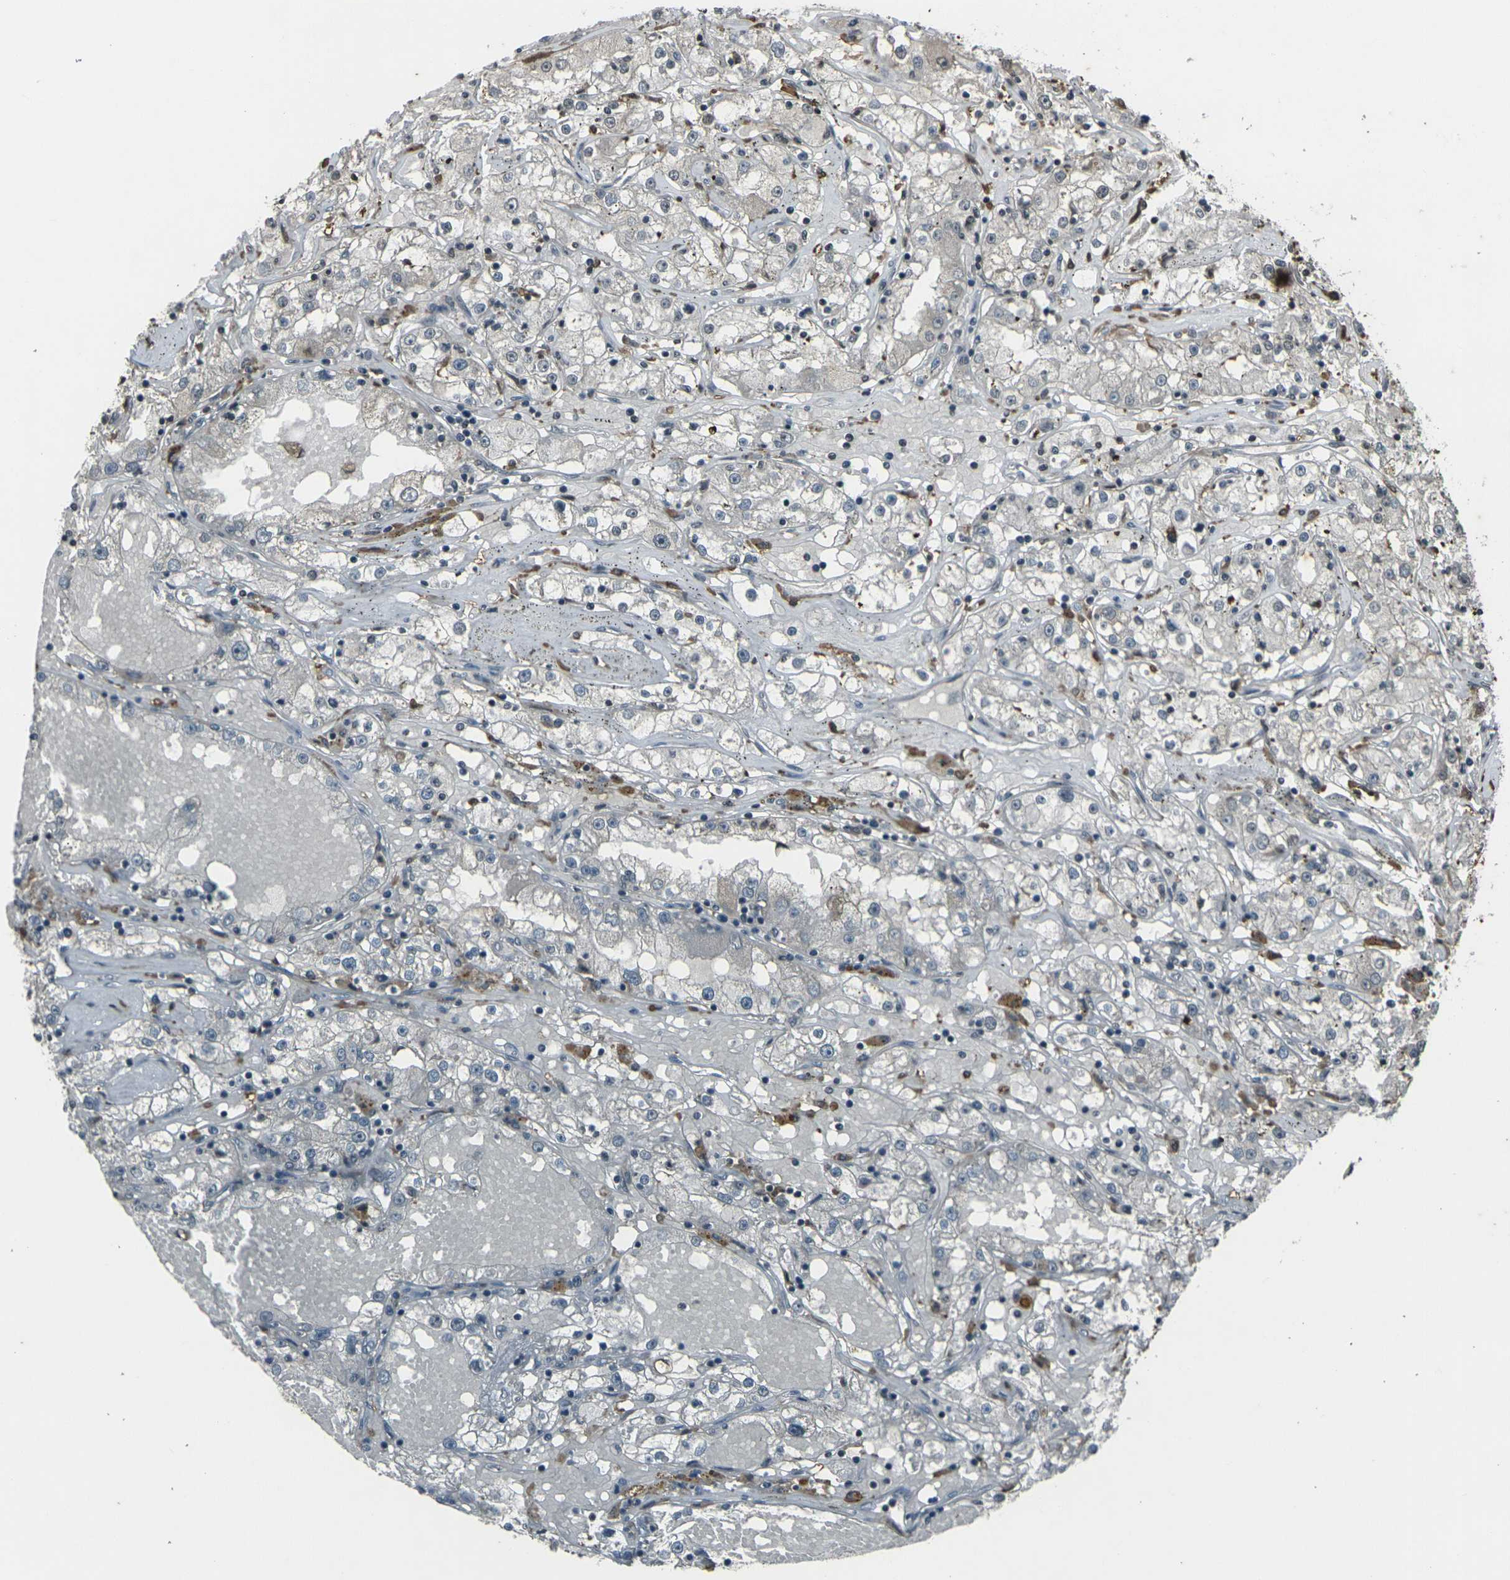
{"staining": {"intensity": "negative", "quantity": "none", "location": "none"}, "tissue": "renal cancer", "cell_type": "Tumor cells", "image_type": "cancer", "snomed": [{"axis": "morphology", "description": "Adenocarcinoma, NOS"}, {"axis": "topography", "description": "Kidney"}], "caption": "Immunohistochemistry (IHC) micrograph of neoplastic tissue: human renal cancer stained with DAB (3,3'-diaminobenzidine) exhibits no significant protein positivity in tumor cells.", "gene": "PRPF8", "patient": {"sex": "male", "age": 56}}